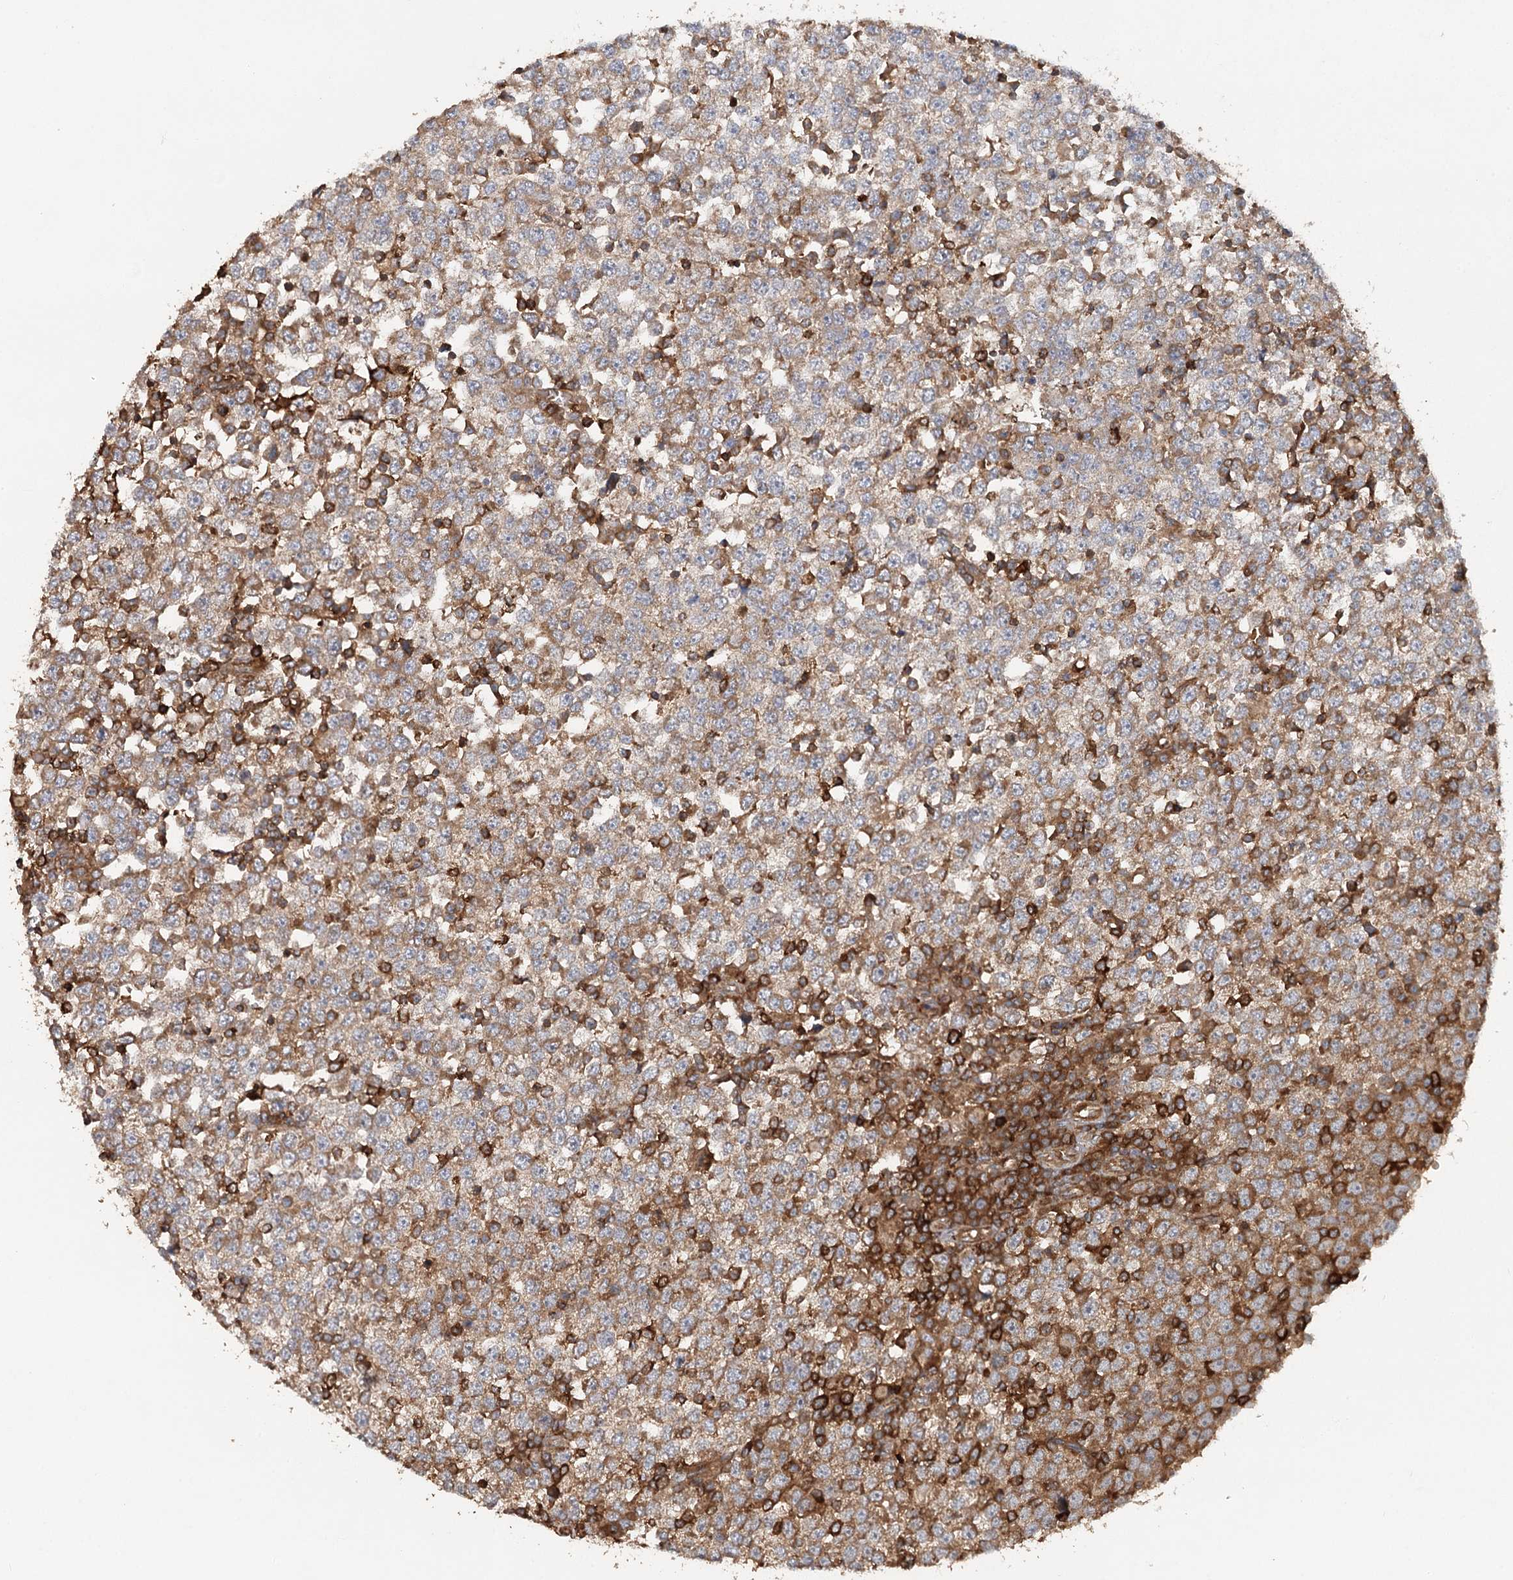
{"staining": {"intensity": "weak", "quantity": ">75%", "location": "cytoplasmic/membranous"}, "tissue": "testis cancer", "cell_type": "Tumor cells", "image_type": "cancer", "snomed": [{"axis": "morphology", "description": "Seminoma, NOS"}, {"axis": "topography", "description": "Testis"}], "caption": "The immunohistochemical stain labels weak cytoplasmic/membranous expression in tumor cells of testis cancer (seminoma) tissue.", "gene": "PAIP2", "patient": {"sex": "male", "age": 65}}